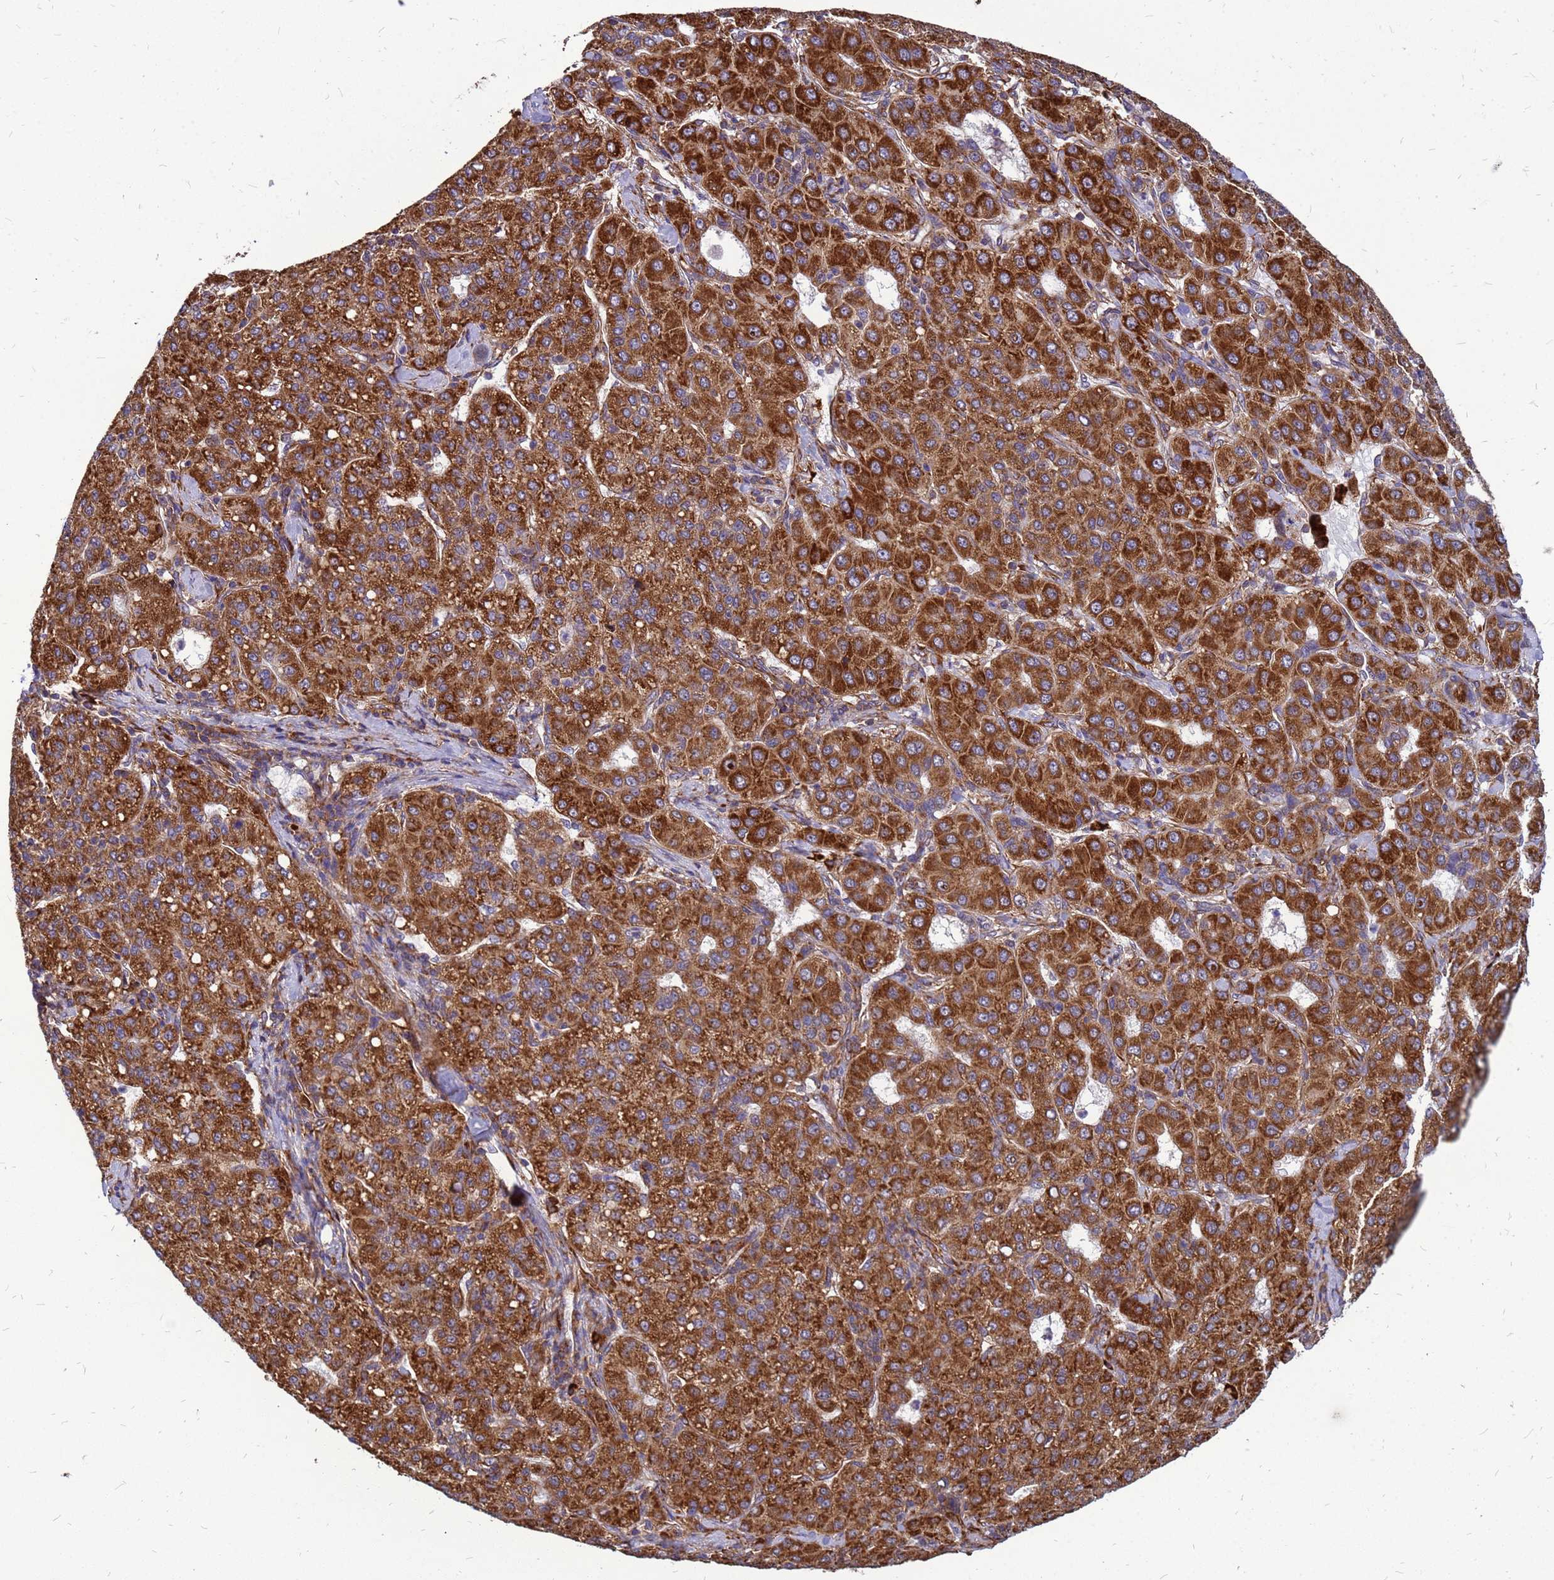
{"staining": {"intensity": "strong", "quantity": ">75%", "location": "cytoplasmic/membranous"}, "tissue": "liver cancer", "cell_type": "Tumor cells", "image_type": "cancer", "snomed": [{"axis": "morphology", "description": "Carcinoma, Hepatocellular, NOS"}, {"axis": "topography", "description": "Liver"}], "caption": "Immunohistochemical staining of hepatocellular carcinoma (liver) shows high levels of strong cytoplasmic/membranous protein staining in approximately >75% of tumor cells.", "gene": "RPL8", "patient": {"sex": "male", "age": 65}}